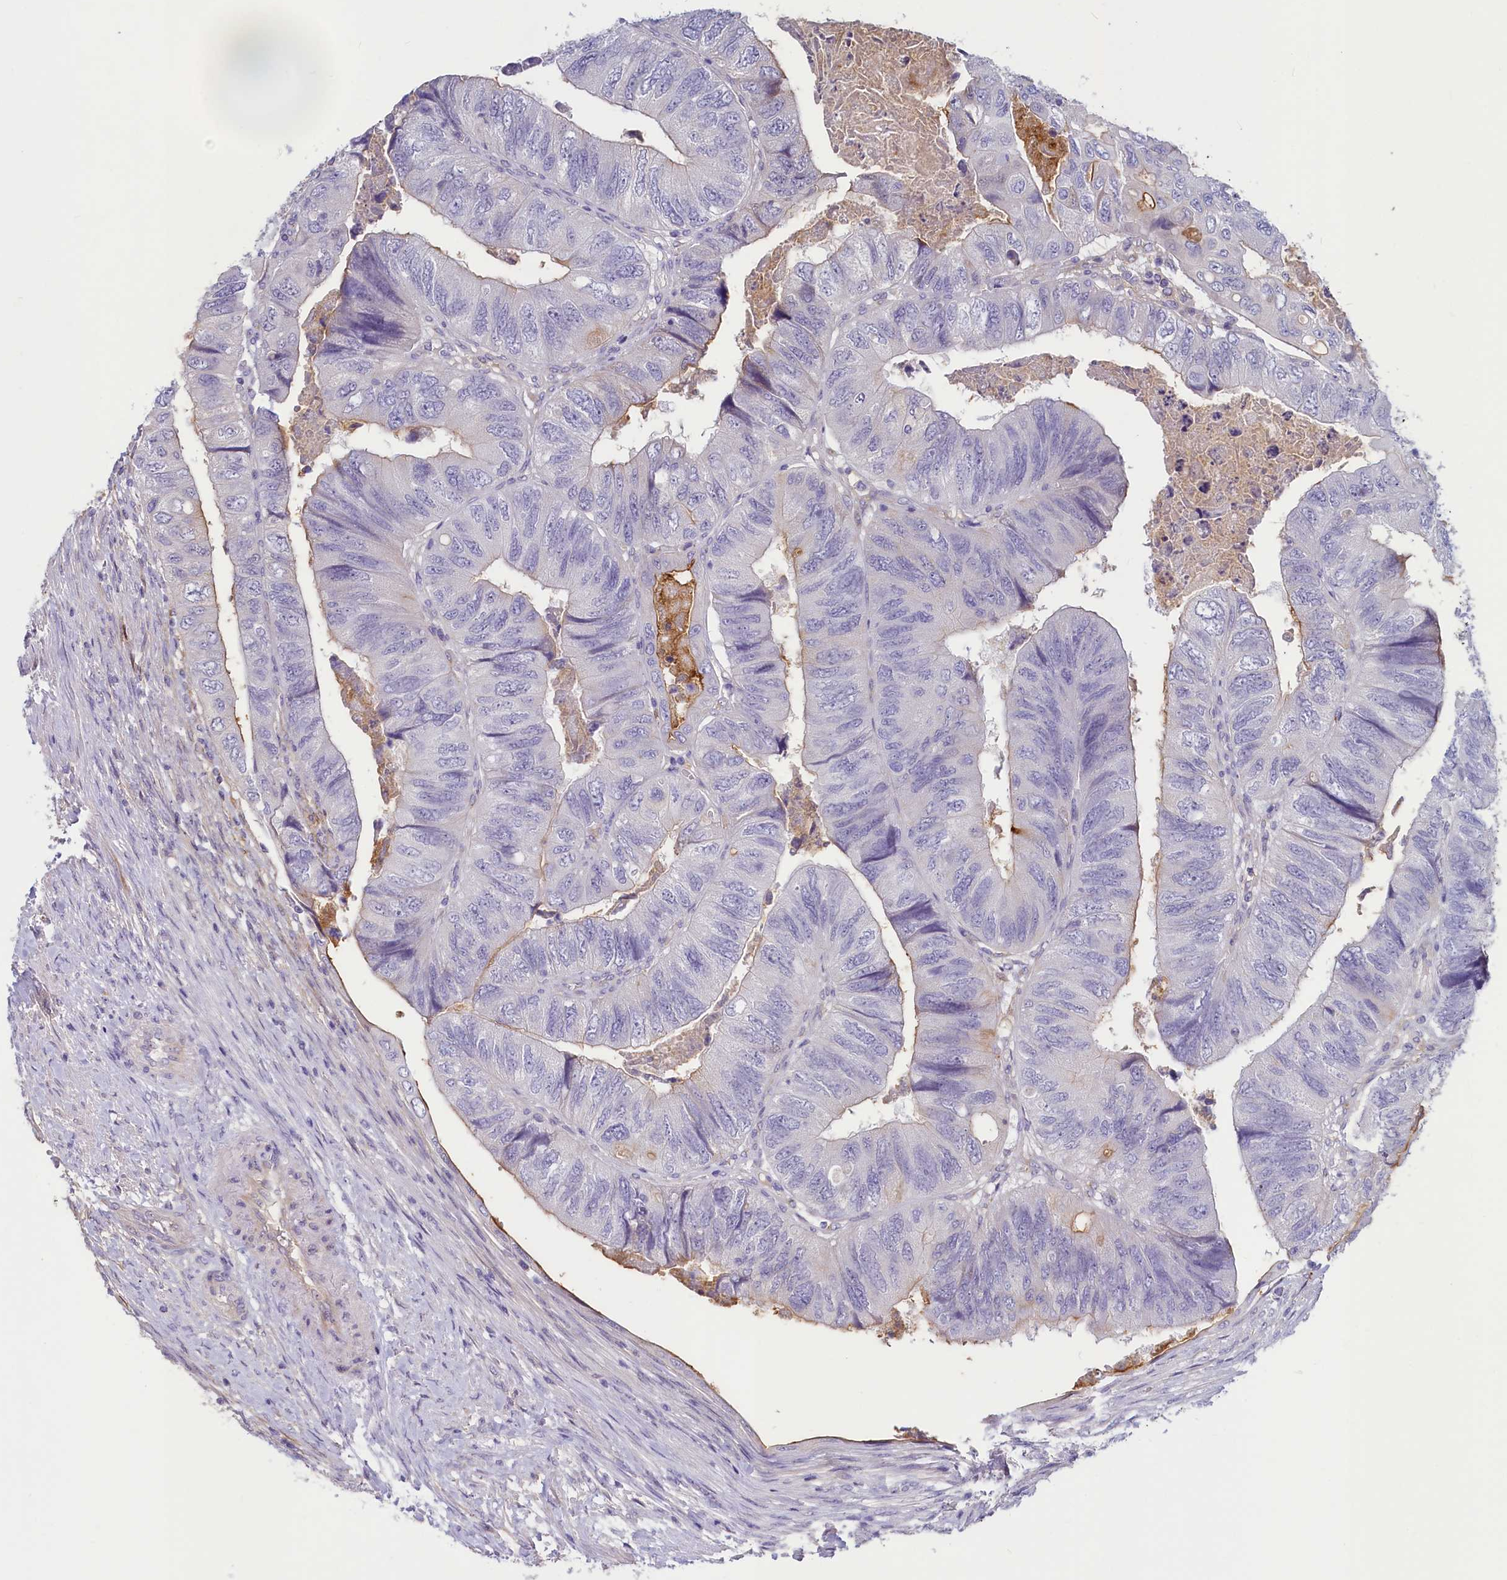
{"staining": {"intensity": "negative", "quantity": "none", "location": "none"}, "tissue": "colorectal cancer", "cell_type": "Tumor cells", "image_type": "cancer", "snomed": [{"axis": "morphology", "description": "Adenocarcinoma, NOS"}, {"axis": "topography", "description": "Rectum"}], "caption": "Colorectal adenocarcinoma was stained to show a protein in brown. There is no significant expression in tumor cells.", "gene": "PROCR", "patient": {"sex": "male", "age": 63}}